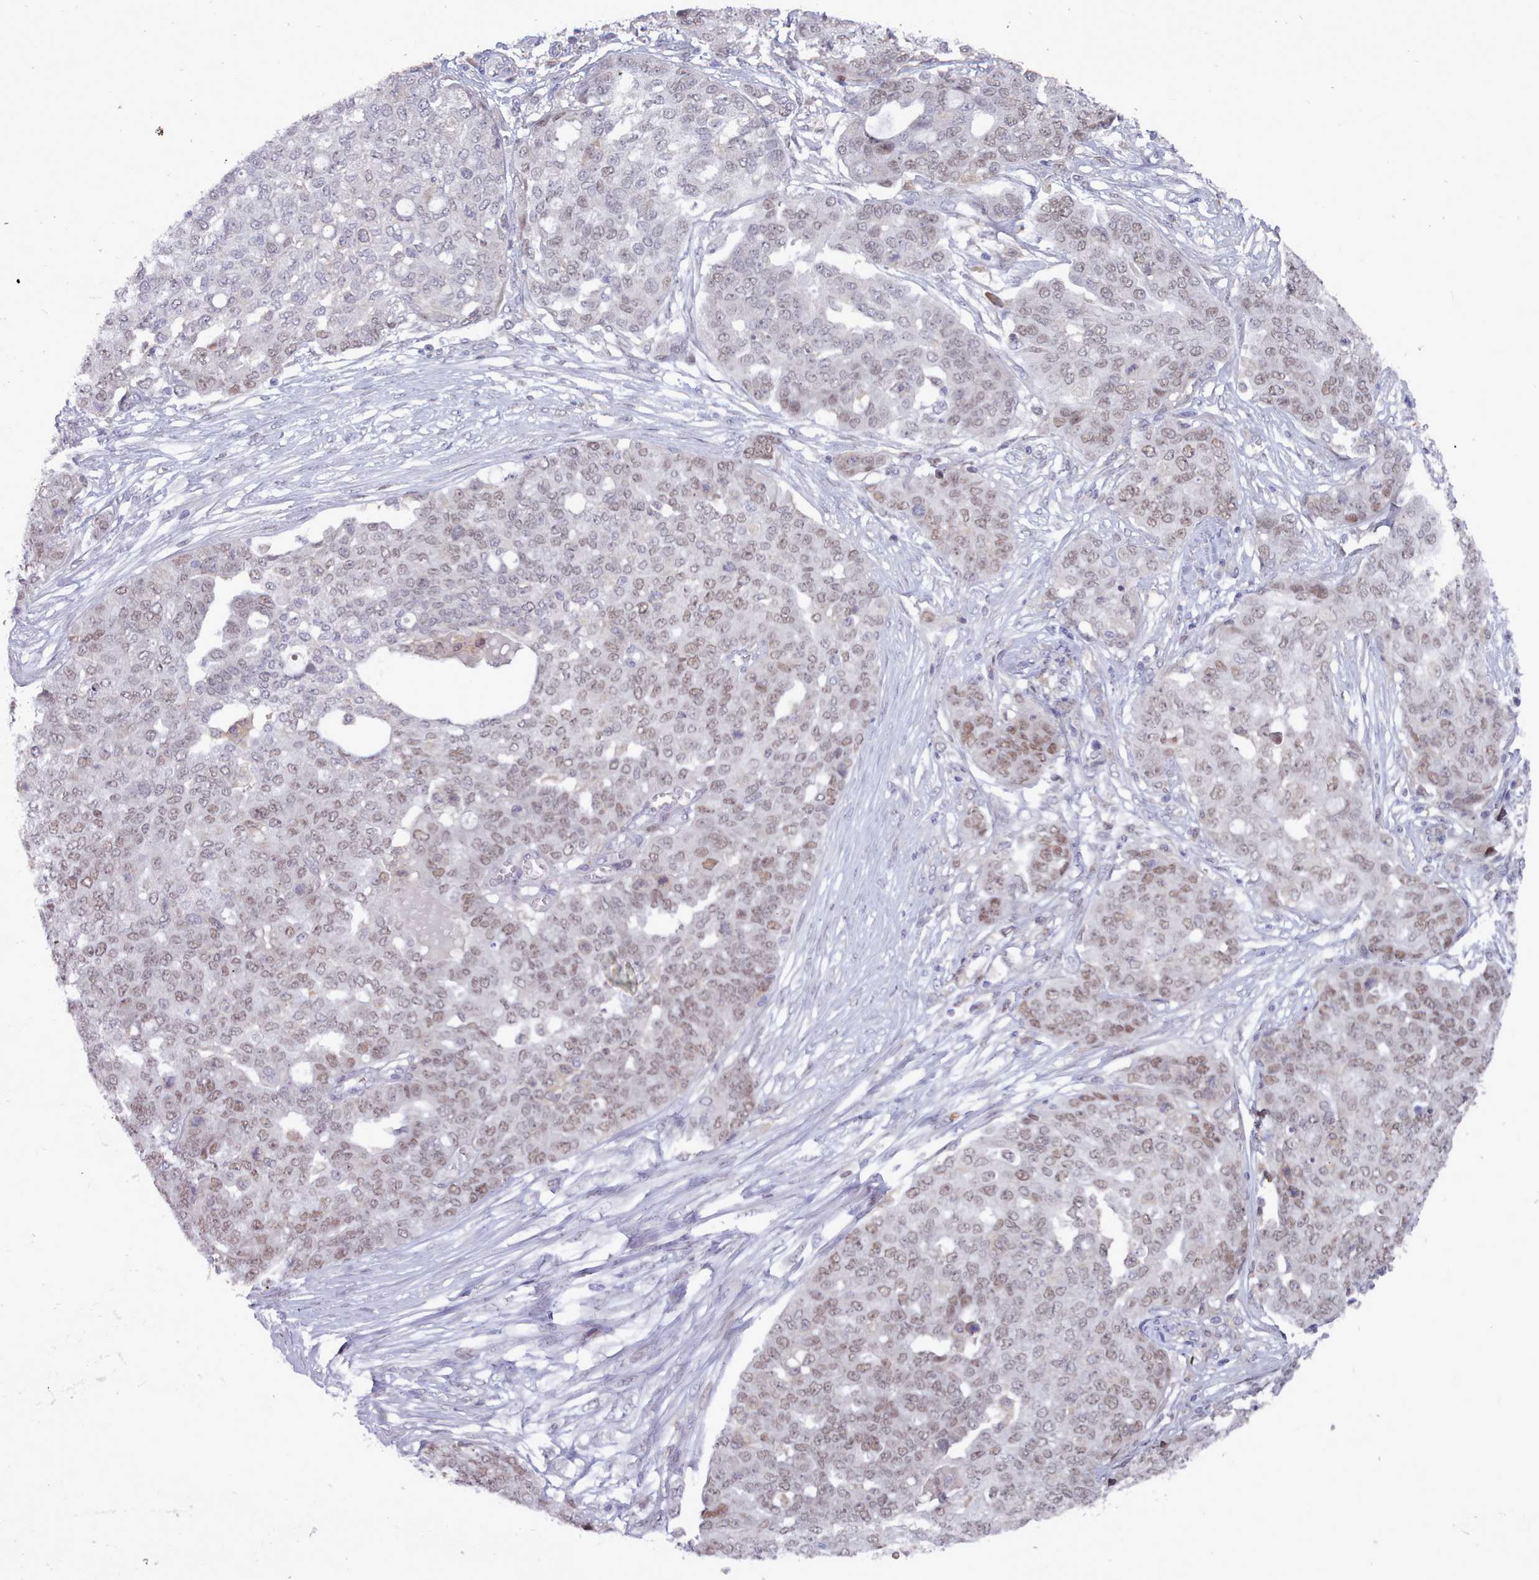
{"staining": {"intensity": "weak", "quantity": "25%-75%", "location": "nuclear"}, "tissue": "ovarian cancer", "cell_type": "Tumor cells", "image_type": "cancer", "snomed": [{"axis": "morphology", "description": "Cystadenocarcinoma, serous, NOS"}, {"axis": "topography", "description": "Soft tissue"}, {"axis": "topography", "description": "Ovary"}], "caption": "Human serous cystadenocarcinoma (ovarian) stained with a brown dye reveals weak nuclear positive positivity in approximately 25%-75% of tumor cells.", "gene": "GINS1", "patient": {"sex": "female", "age": 57}}